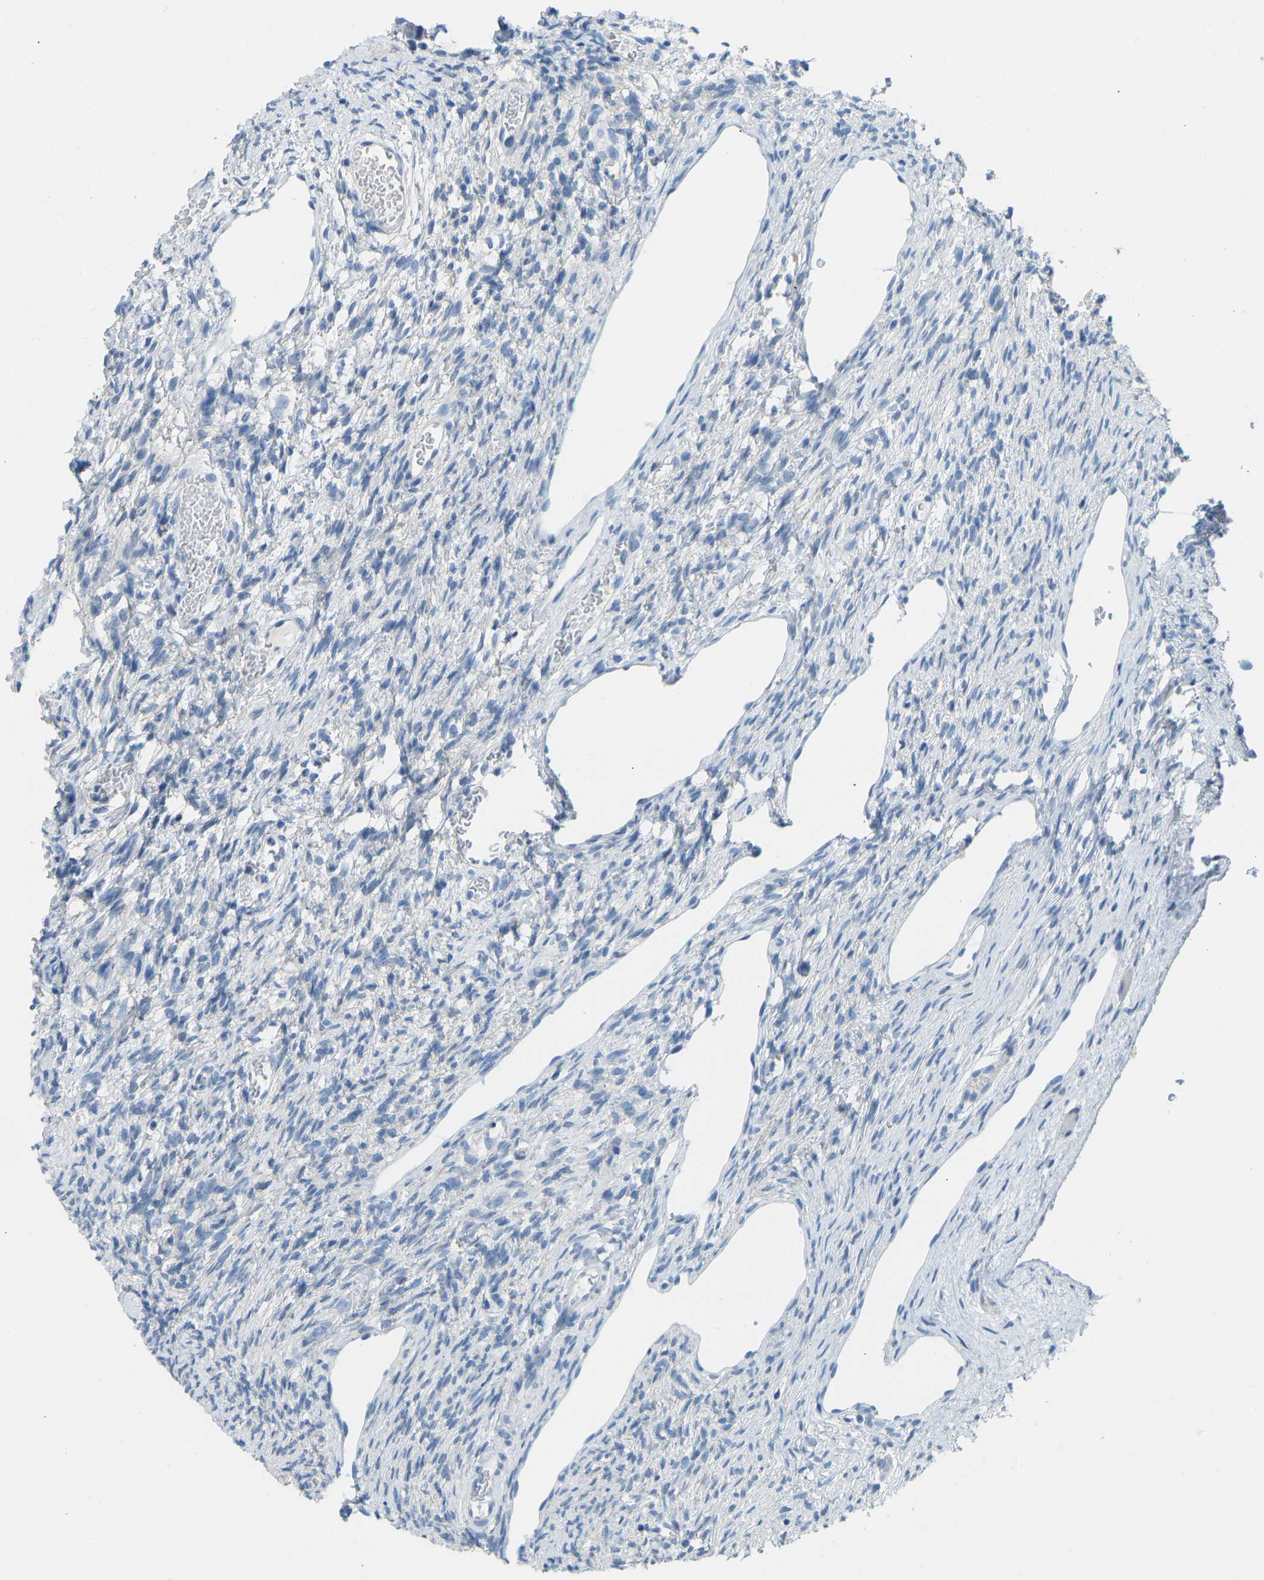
{"staining": {"intensity": "negative", "quantity": "none", "location": "none"}, "tissue": "ovary", "cell_type": "Follicle cells", "image_type": "normal", "snomed": [{"axis": "morphology", "description": "Normal tissue, NOS"}, {"axis": "topography", "description": "Ovary"}], "caption": "A high-resolution micrograph shows IHC staining of unremarkable ovary, which reveals no significant positivity in follicle cells. (Immunohistochemistry, brightfield microscopy, high magnification).", "gene": "ATP1A1", "patient": {"sex": "female", "age": 33}}